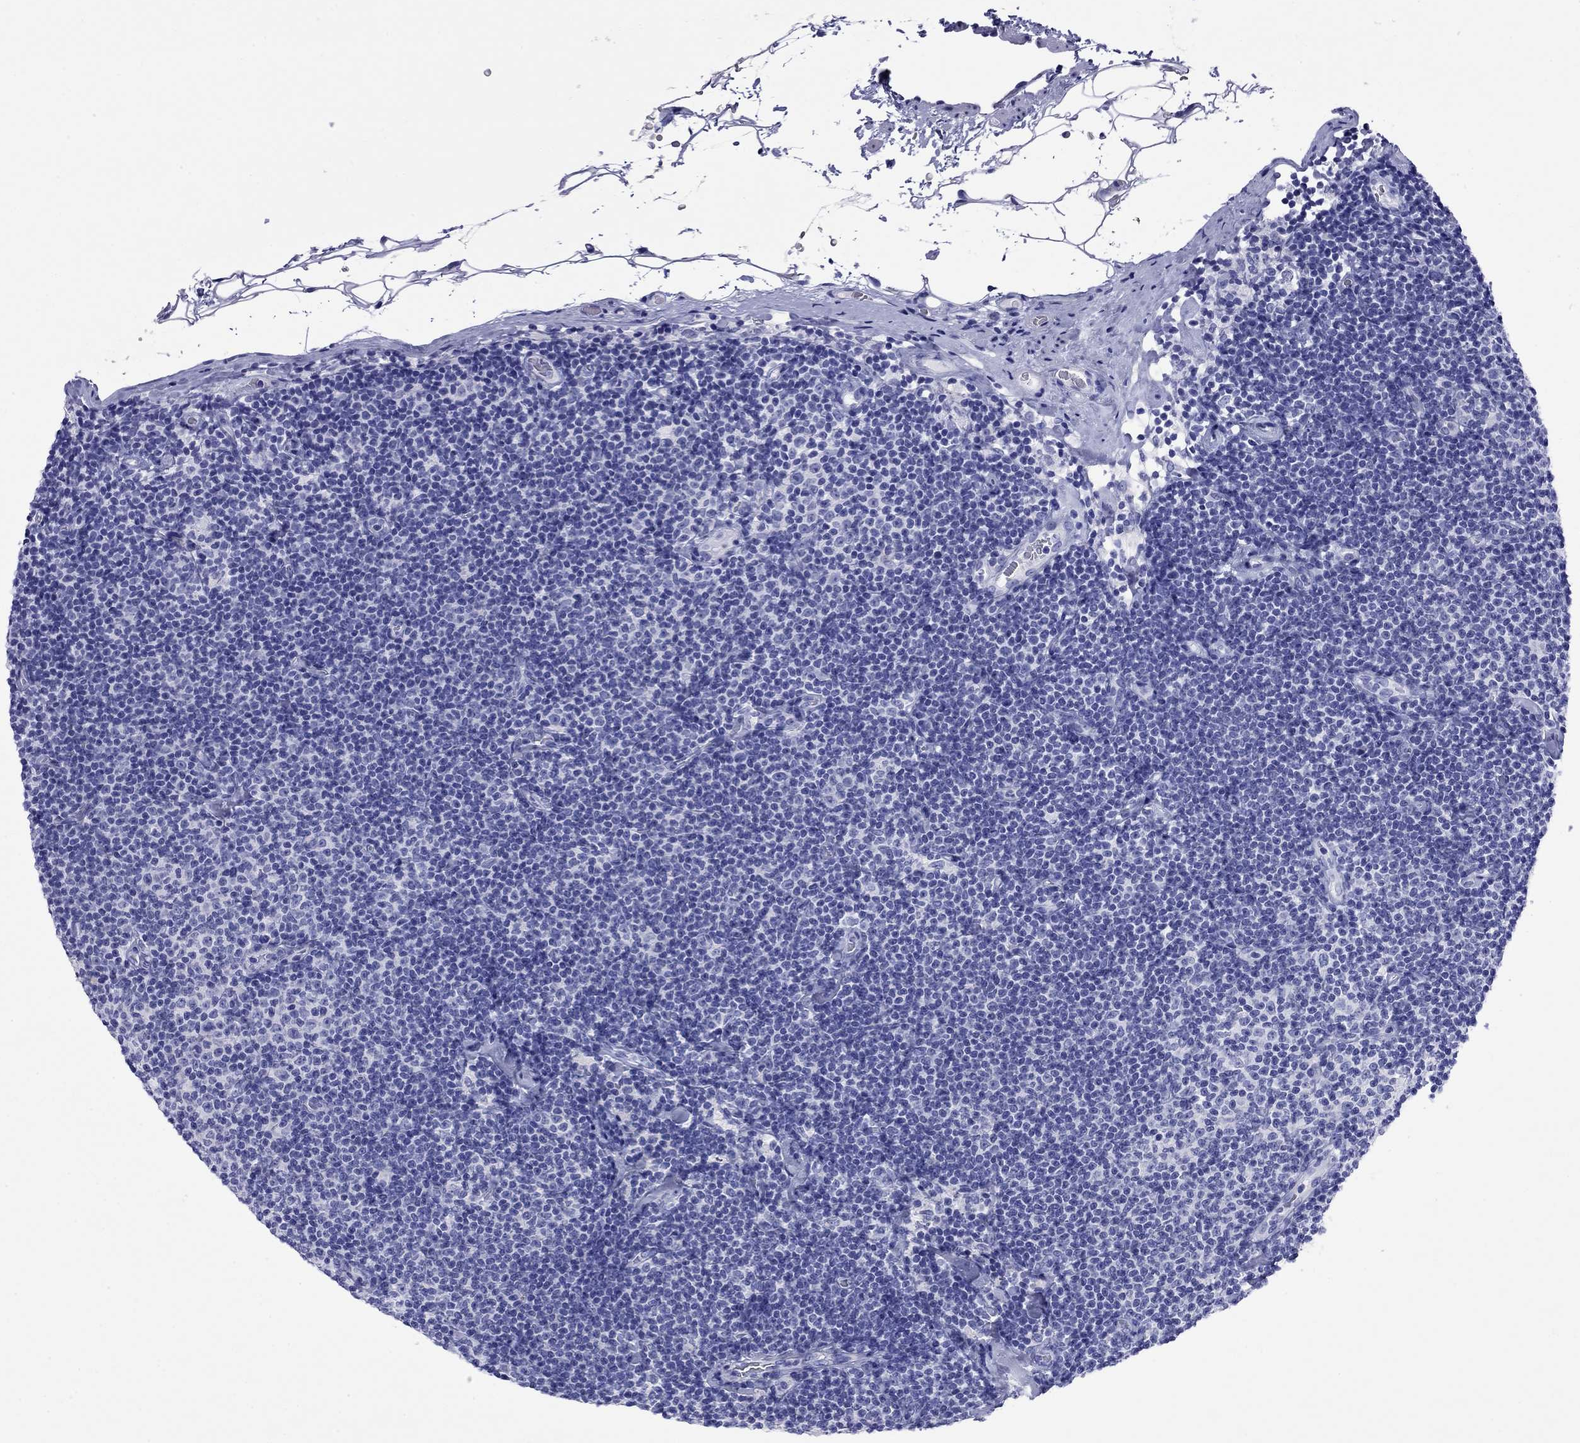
{"staining": {"intensity": "negative", "quantity": "none", "location": "none"}, "tissue": "lymphoma", "cell_type": "Tumor cells", "image_type": "cancer", "snomed": [{"axis": "morphology", "description": "Malignant lymphoma, non-Hodgkin's type, Low grade"}, {"axis": "topography", "description": "Lymph node"}], "caption": "Tumor cells are negative for brown protein staining in malignant lymphoma, non-Hodgkin's type (low-grade). Brightfield microscopy of immunohistochemistry (IHC) stained with DAB (3,3'-diaminobenzidine) (brown) and hematoxylin (blue), captured at high magnification.", "gene": "FIGLA", "patient": {"sex": "male", "age": 81}}